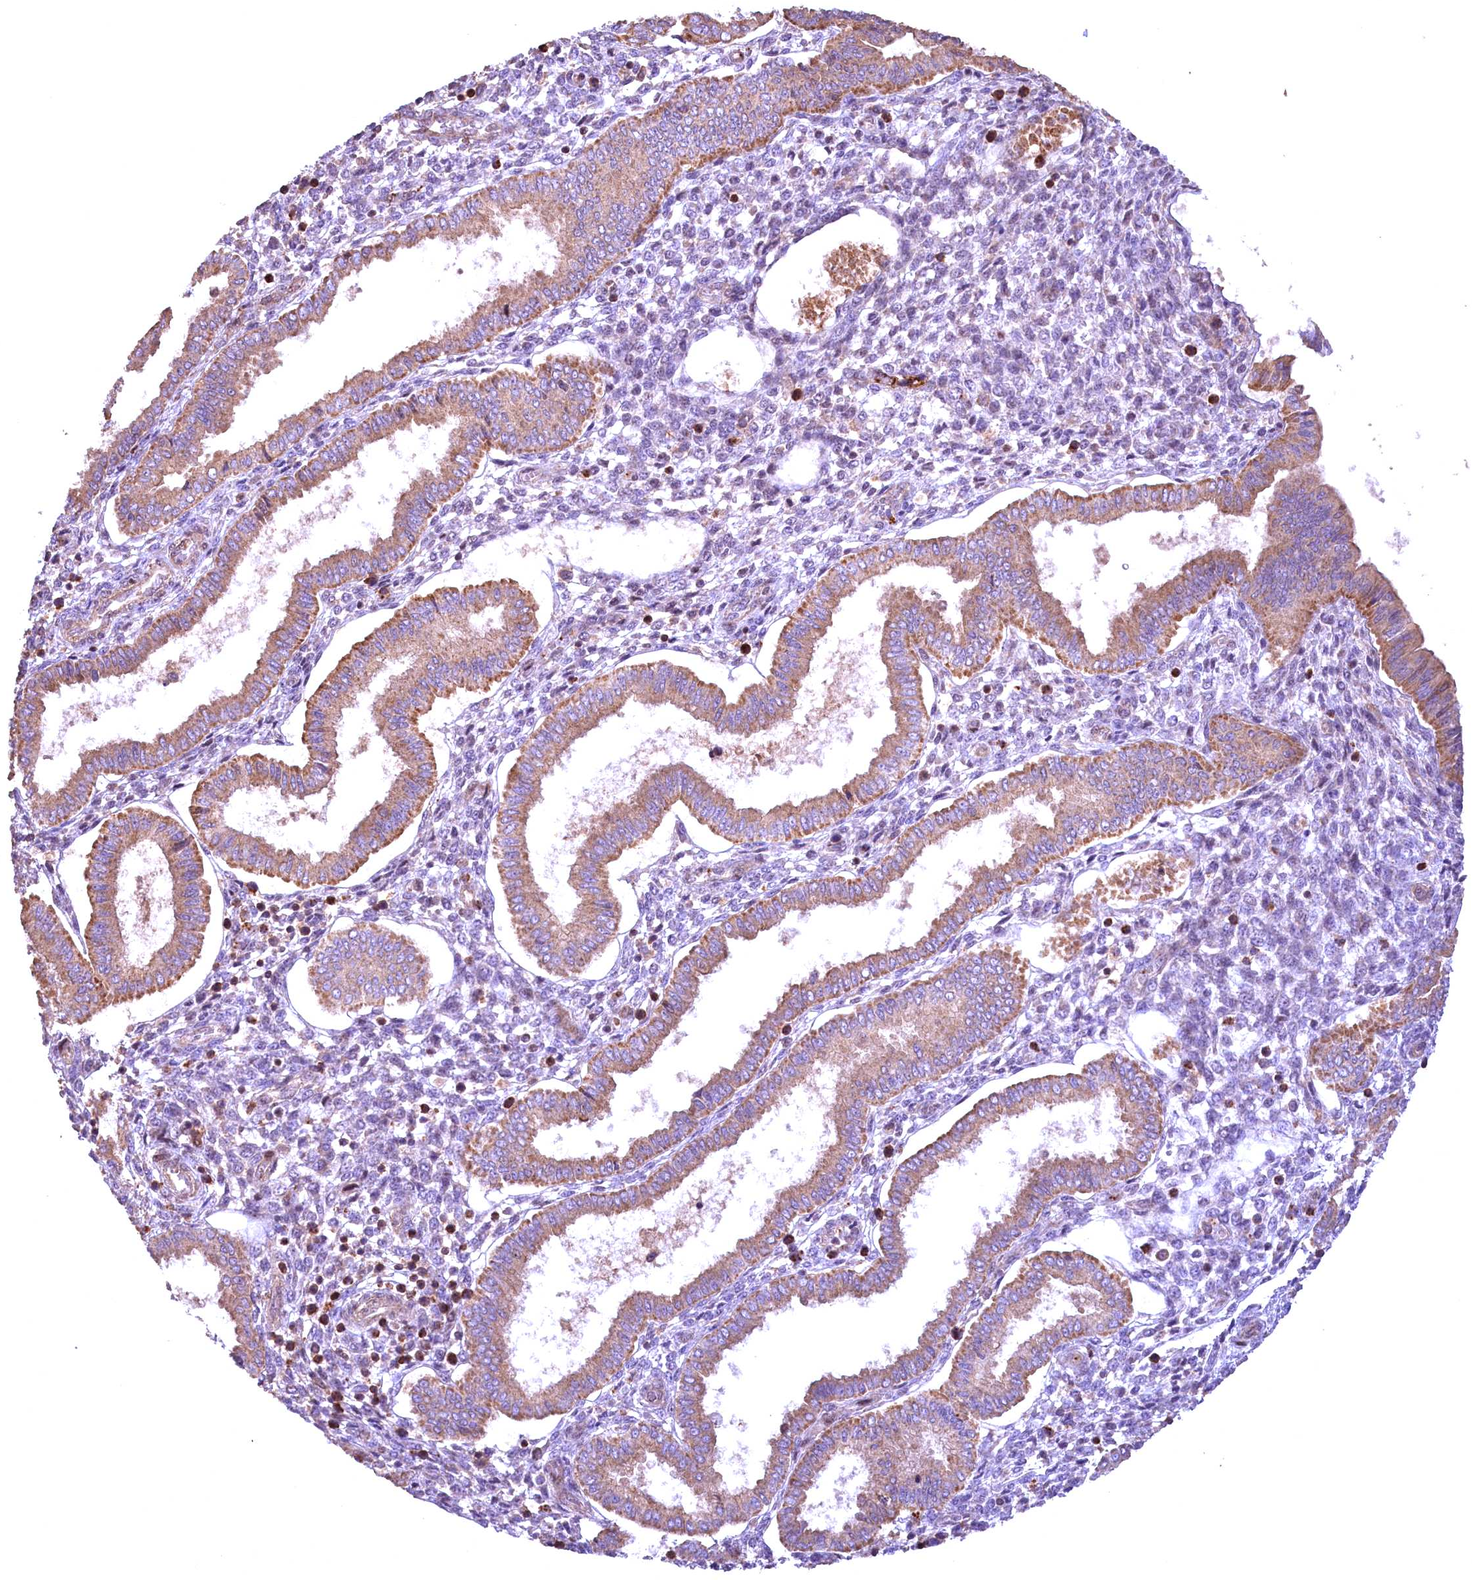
{"staining": {"intensity": "negative", "quantity": "none", "location": "none"}, "tissue": "endometrium", "cell_type": "Cells in endometrial stroma", "image_type": "normal", "snomed": [{"axis": "morphology", "description": "Normal tissue, NOS"}, {"axis": "topography", "description": "Endometrium"}], "caption": "The IHC photomicrograph has no significant positivity in cells in endometrial stroma of endometrium.", "gene": "FUZ", "patient": {"sex": "female", "age": 24}}